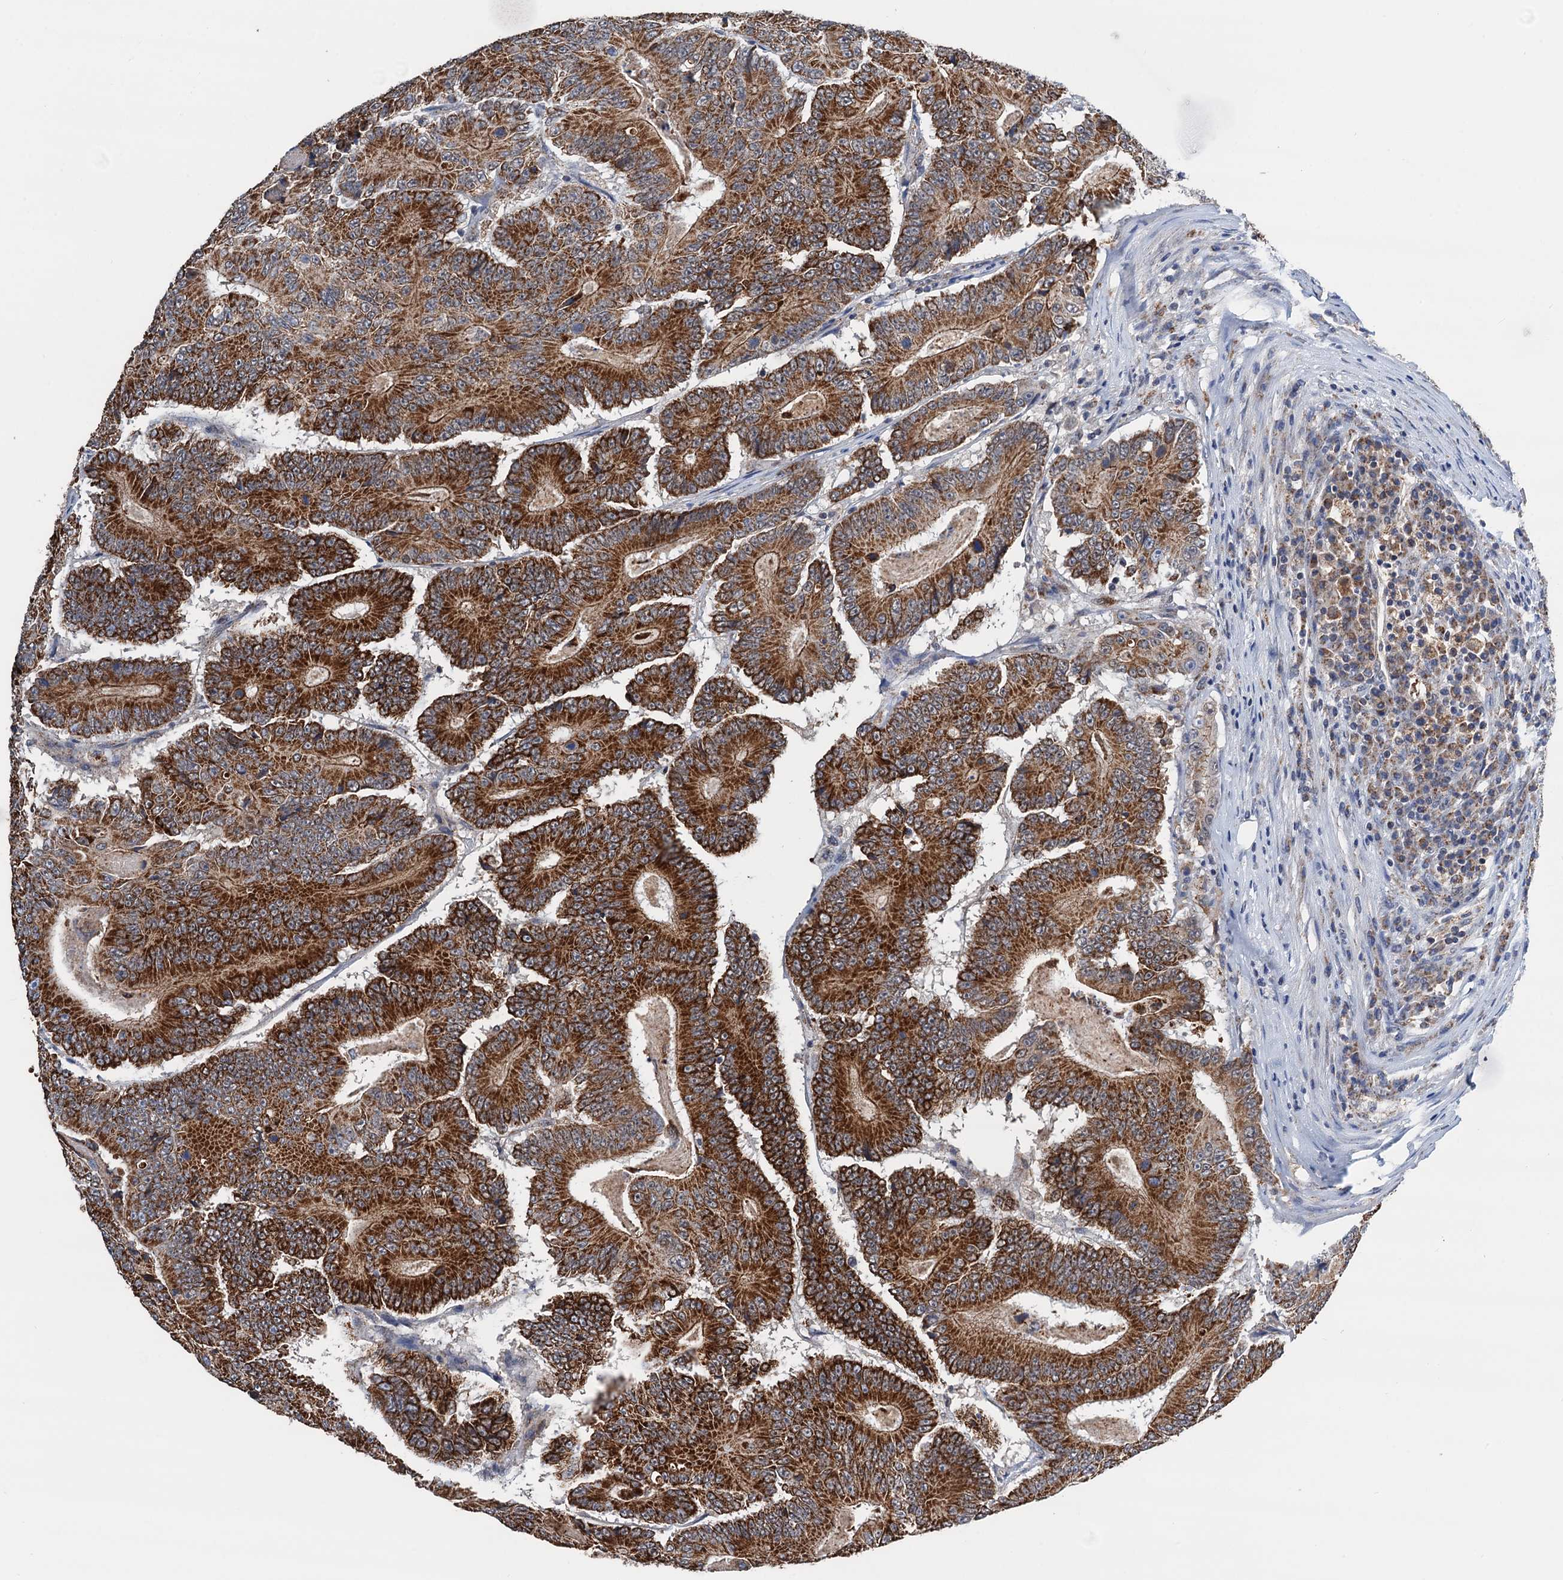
{"staining": {"intensity": "strong", "quantity": ">75%", "location": "cytoplasmic/membranous"}, "tissue": "colorectal cancer", "cell_type": "Tumor cells", "image_type": "cancer", "snomed": [{"axis": "morphology", "description": "Adenocarcinoma, NOS"}, {"axis": "topography", "description": "Colon"}], "caption": "The micrograph displays immunohistochemical staining of colorectal cancer (adenocarcinoma). There is strong cytoplasmic/membranous expression is appreciated in approximately >75% of tumor cells.", "gene": "DGLUCY", "patient": {"sex": "male", "age": 83}}